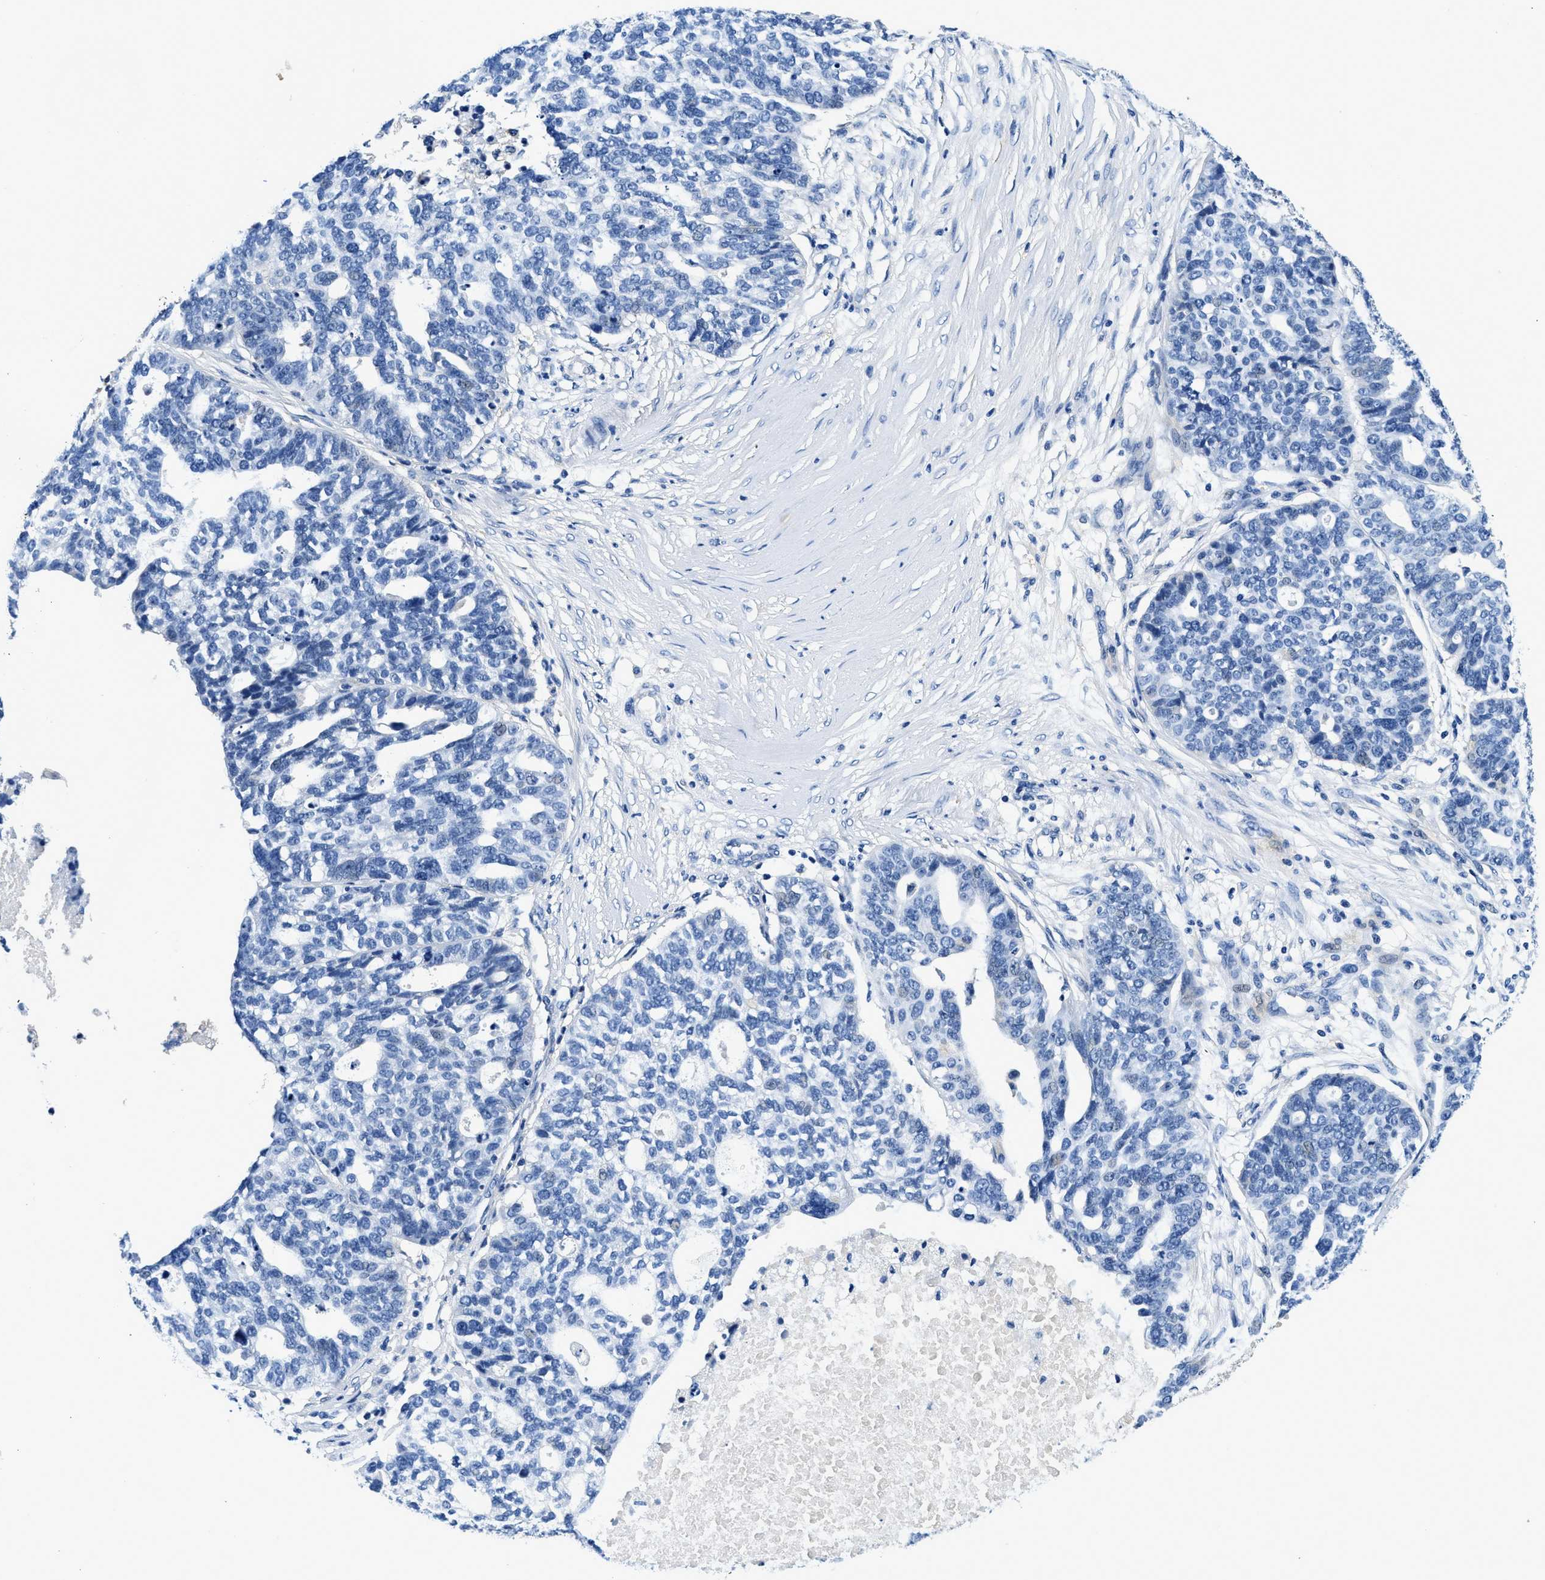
{"staining": {"intensity": "negative", "quantity": "none", "location": "none"}, "tissue": "ovarian cancer", "cell_type": "Tumor cells", "image_type": "cancer", "snomed": [{"axis": "morphology", "description": "Cystadenocarcinoma, serous, NOS"}, {"axis": "topography", "description": "Ovary"}], "caption": "Immunohistochemical staining of ovarian cancer (serous cystadenocarcinoma) reveals no significant expression in tumor cells.", "gene": "ZFAND3", "patient": {"sex": "female", "age": 59}}